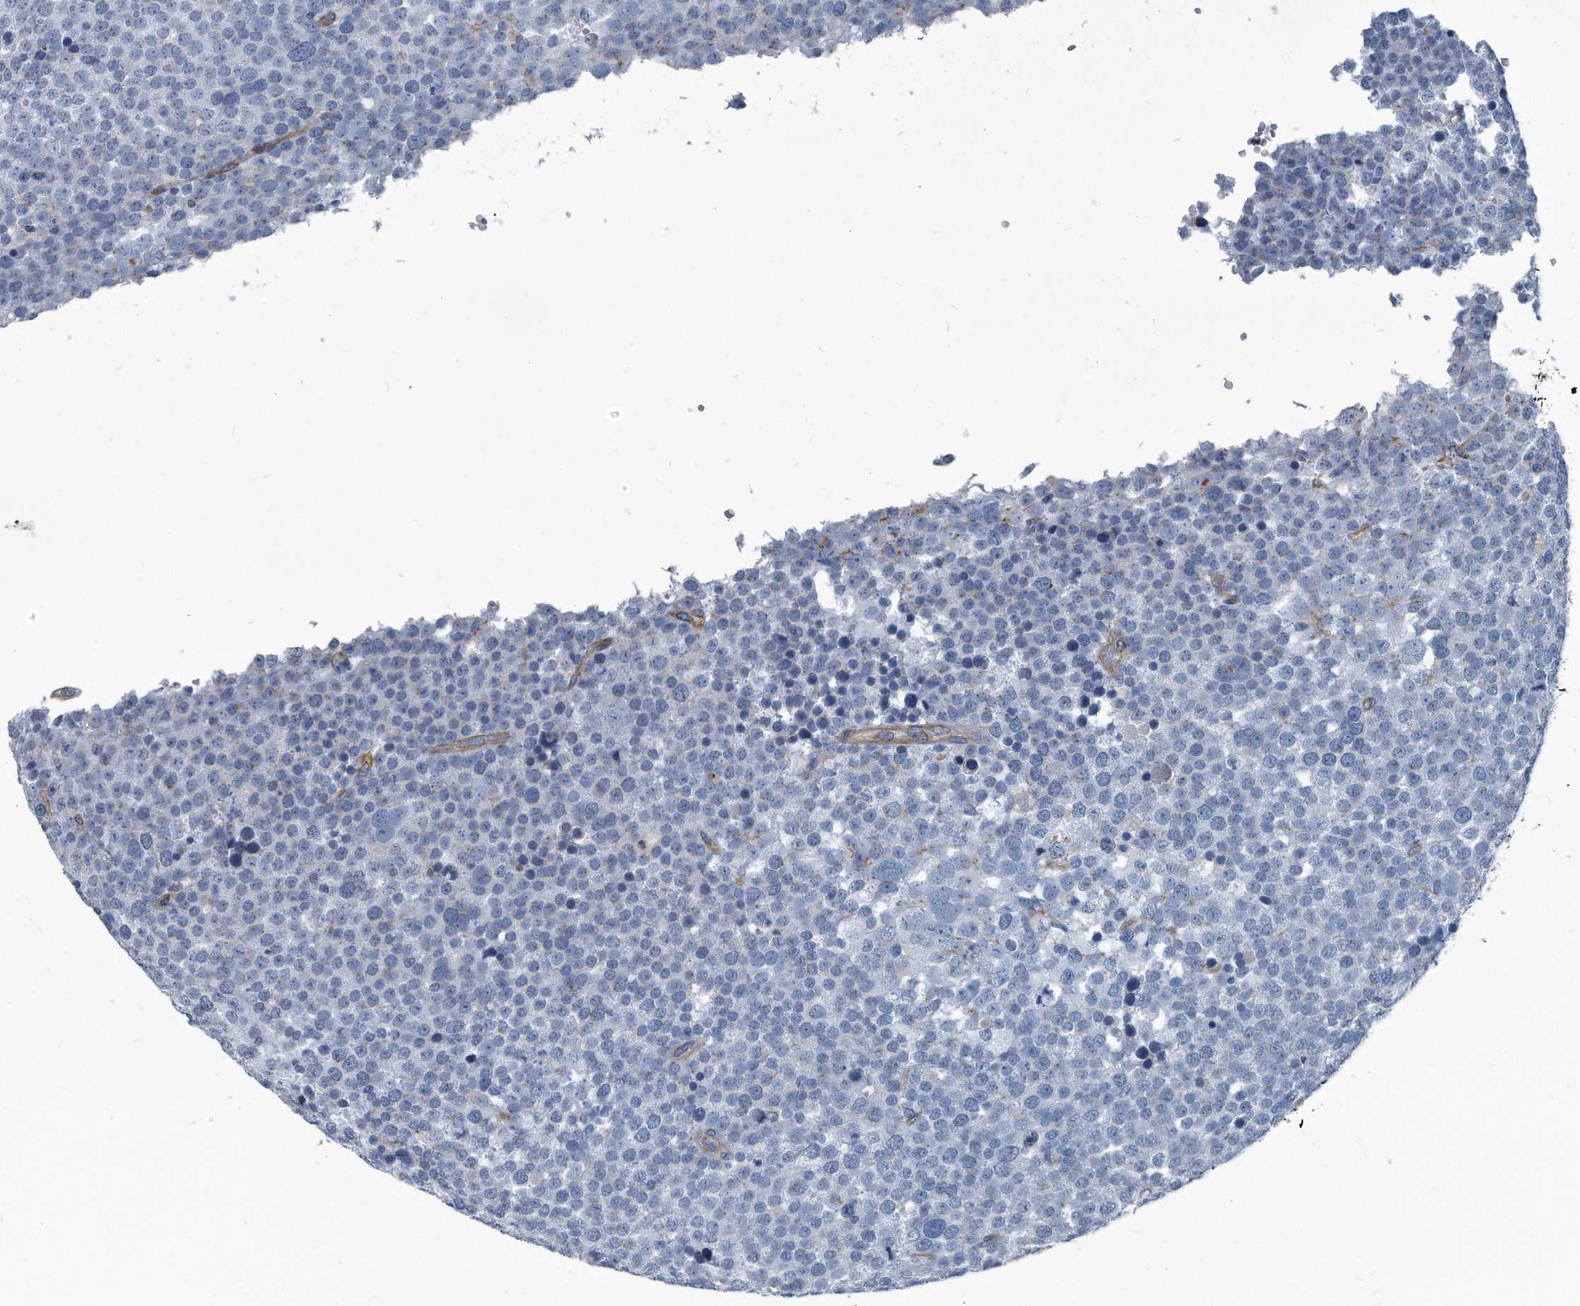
{"staining": {"intensity": "negative", "quantity": "none", "location": "none"}, "tissue": "testis cancer", "cell_type": "Tumor cells", "image_type": "cancer", "snomed": [{"axis": "morphology", "description": "Seminoma, NOS"}, {"axis": "topography", "description": "Testis"}], "caption": "The histopathology image reveals no significant staining in tumor cells of testis seminoma. (DAB IHC with hematoxylin counter stain).", "gene": "PLEC", "patient": {"sex": "male", "age": 71}}